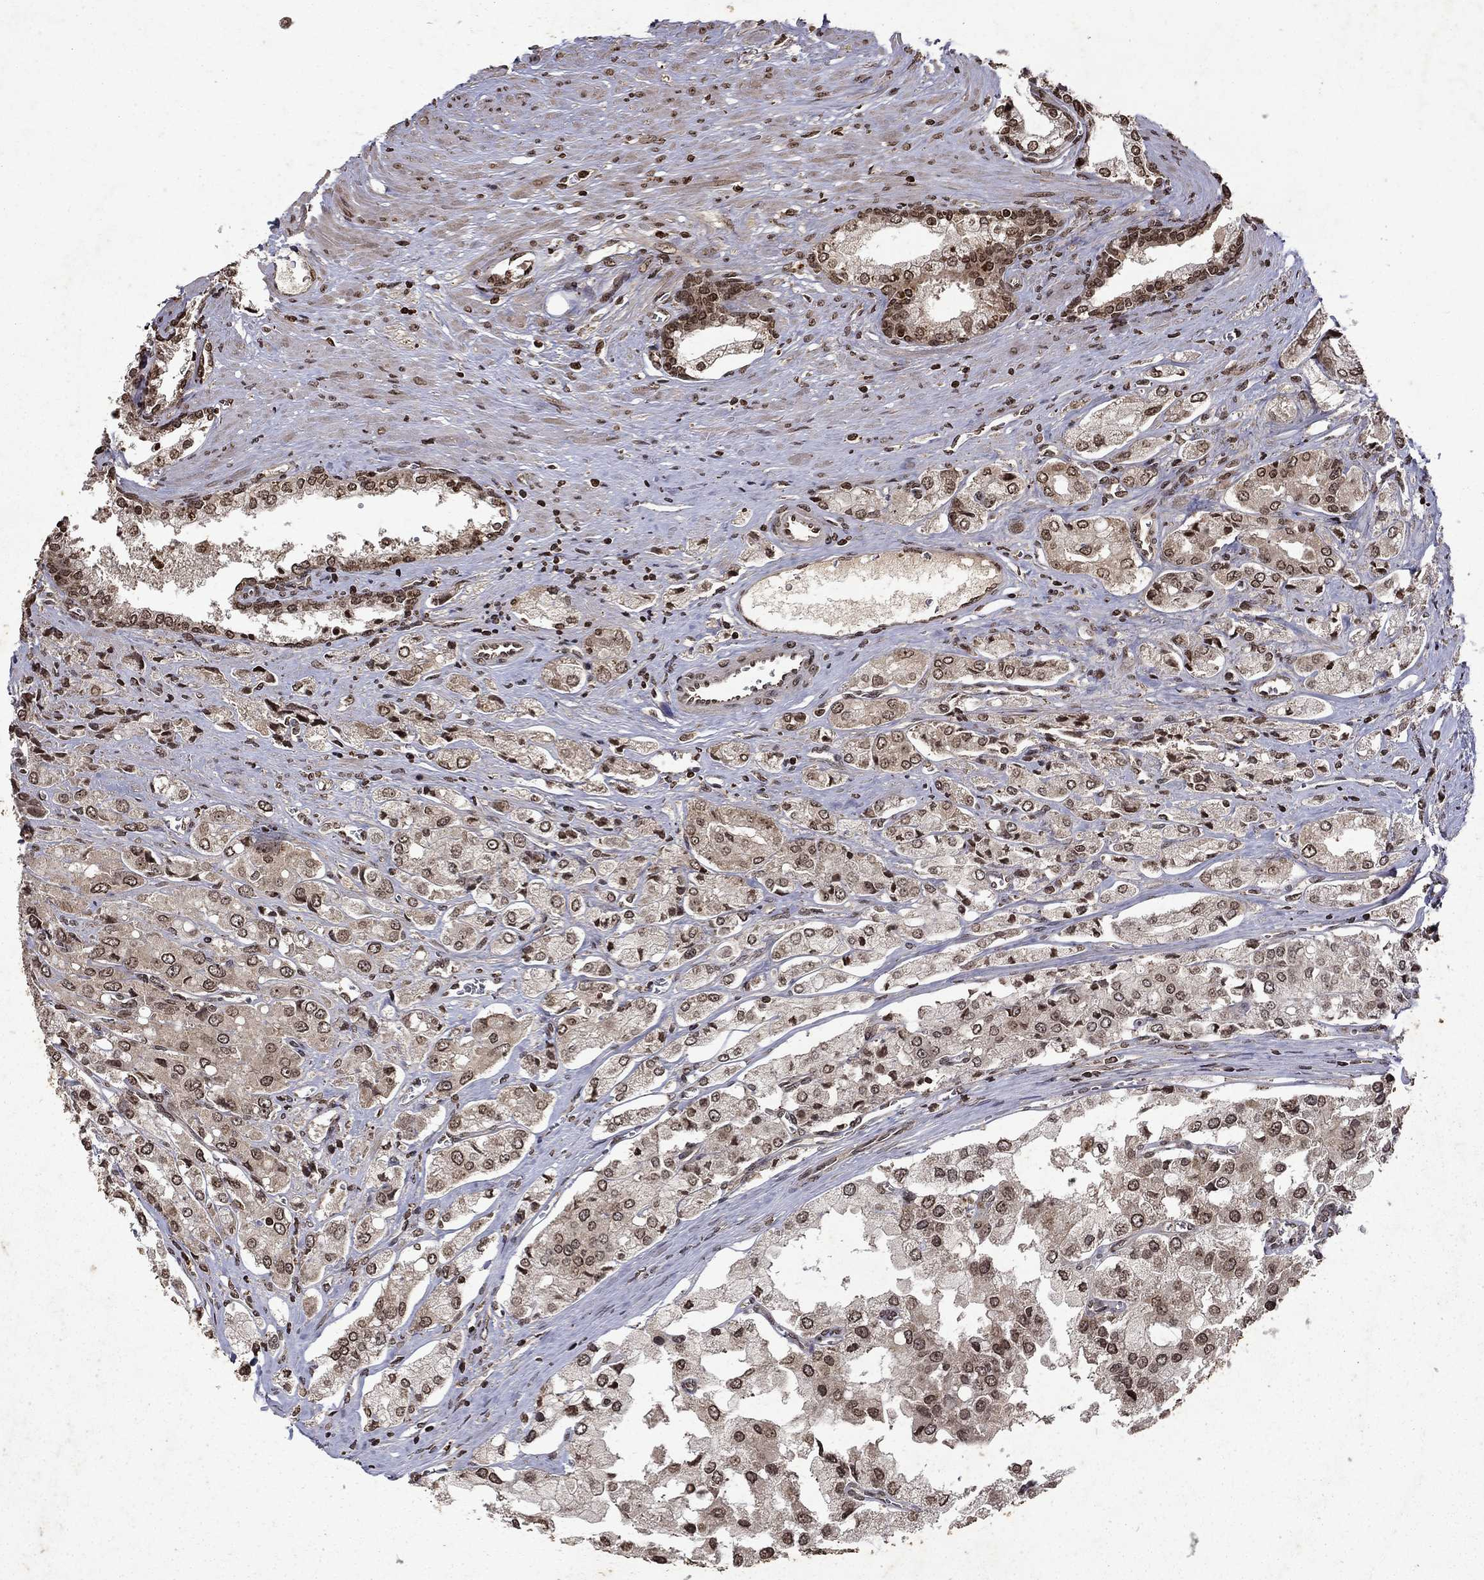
{"staining": {"intensity": "moderate", "quantity": "25%-75%", "location": "nuclear"}, "tissue": "prostate cancer", "cell_type": "Tumor cells", "image_type": "cancer", "snomed": [{"axis": "morphology", "description": "Adenocarcinoma, NOS"}, {"axis": "topography", "description": "Prostate and seminal vesicle, NOS"}, {"axis": "topography", "description": "Prostate"}], "caption": "A medium amount of moderate nuclear staining is present in approximately 25%-75% of tumor cells in prostate cancer tissue. (Brightfield microscopy of DAB IHC at high magnification).", "gene": "PIN4", "patient": {"sex": "male", "age": 67}}